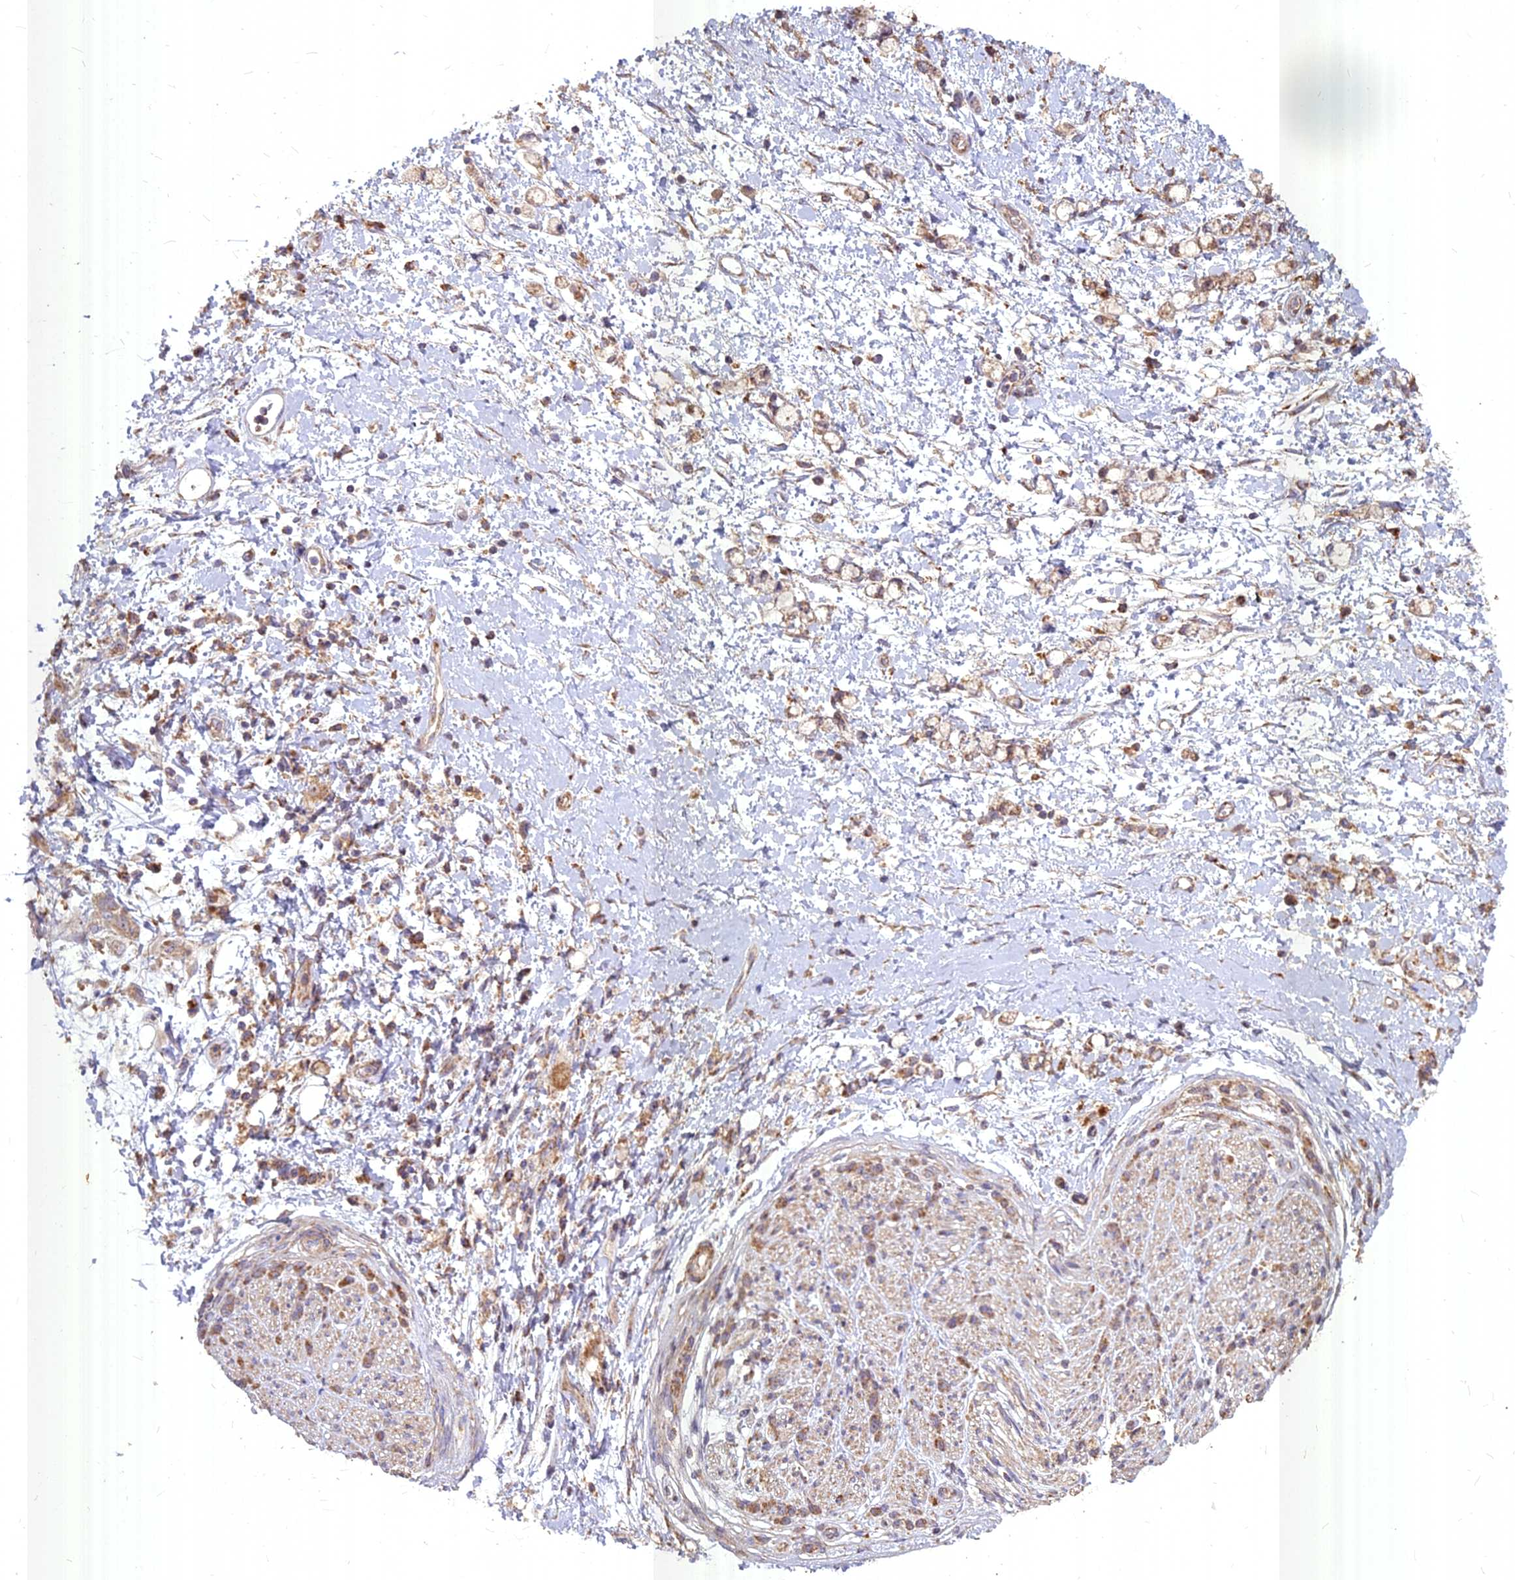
{"staining": {"intensity": "moderate", "quantity": ">75%", "location": "cytoplasmic/membranous"}, "tissue": "stomach cancer", "cell_type": "Tumor cells", "image_type": "cancer", "snomed": [{"axis": "morphology", "description": "Adenocarcinoma, NOS"}, {"axis": "topography", "description": "Stomach"}], "caption": "High-magnification brightfield microscopy of adenocarcinoma (stomach) stained with DAB (brown) and counterstained with hematoxylin (blue). tumor cells exhibit moderate cytoplasmic/membranous staining is identified in about>75% of cells.", "gene": "COX11", "patient": {"sex": "female", "age": 60}}